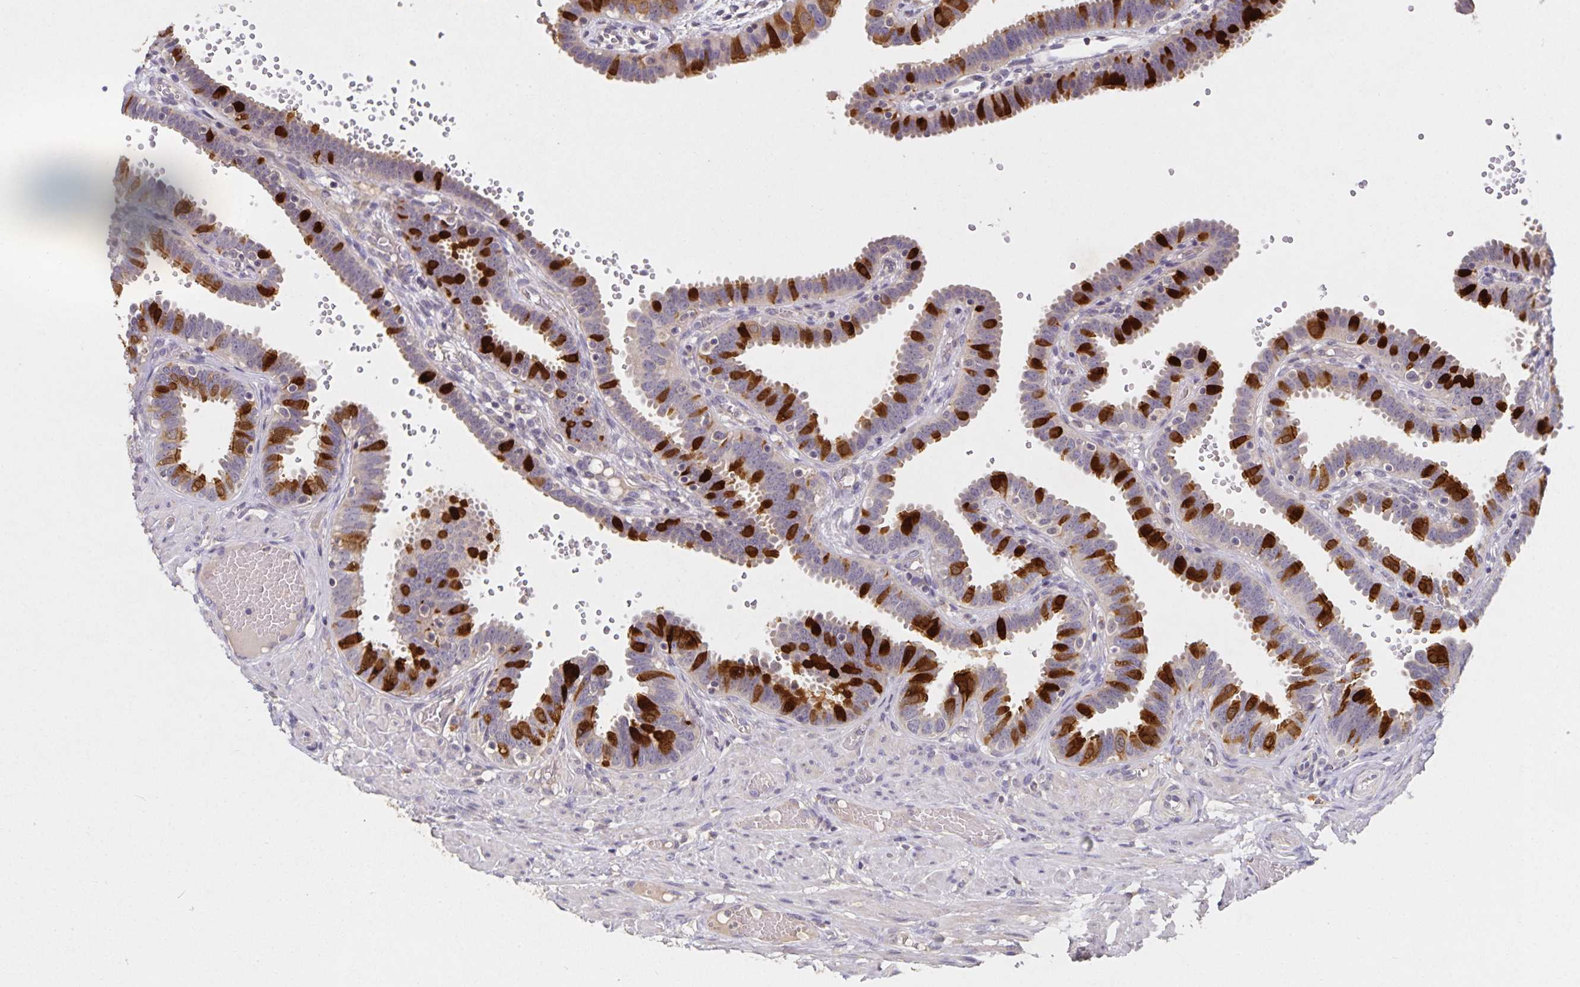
{"staining": {"intensity": "strong", "quantity": "25%-75%", "location": "cytoplasmic/membranous"}, "tissue": "fallopian tube", "cell_type": "Glandular cells", "image_type": "normal", "snomed": [{"axis": "morphology", "description": "Normal tissue, NOS"}, {"axis": "topography", "description": "Fallopian tube"}], "caption": "Fallopian tube stained with a brown dye shows strong cytoplasmic/membranous positive positivity in about 25%-75% of glandular cells.", "gene": "HEPN1", "patient": {"sex": "female", "age": 37}}